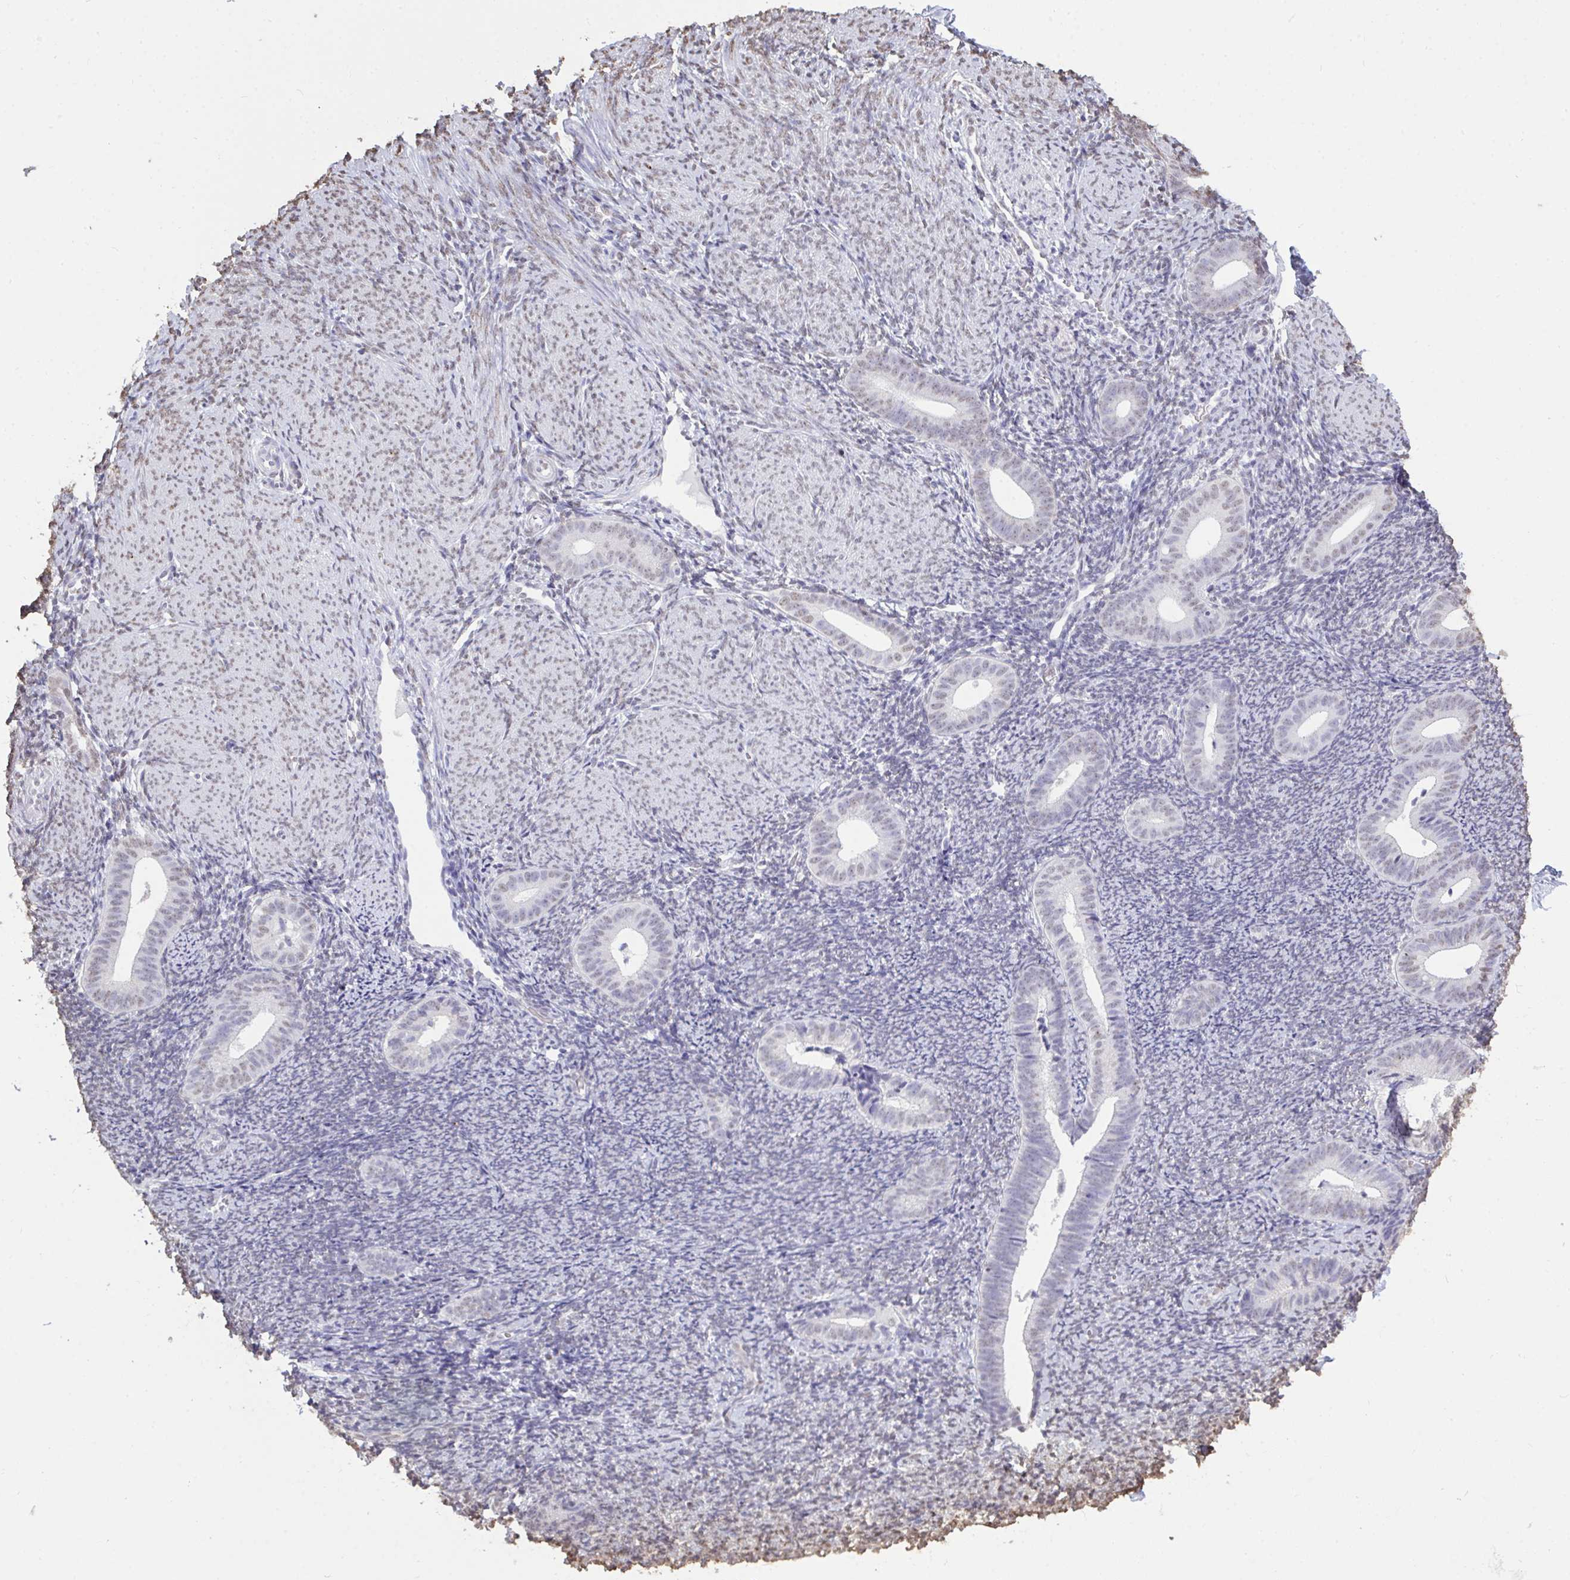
{"staining": {"intensity": "negative", "quantity": "none", "location": "none"}, "tissue": "endometrium", "cell_type": "Cells in endometrial stroma", "image_type": "normal", "snomed": [{"axis": "morphology", "description": "Normal tissue, NOS"}, {"axis": "topography", "description": "Endometrium"}], "caption": "An immunohistochemistry photomicrograph of normal endometrium is shown. There is no staining in cells in endometrial stroma of endometrium.", "gene": "SEMA6B", "patient": {"sex": "female", "age": 39}}